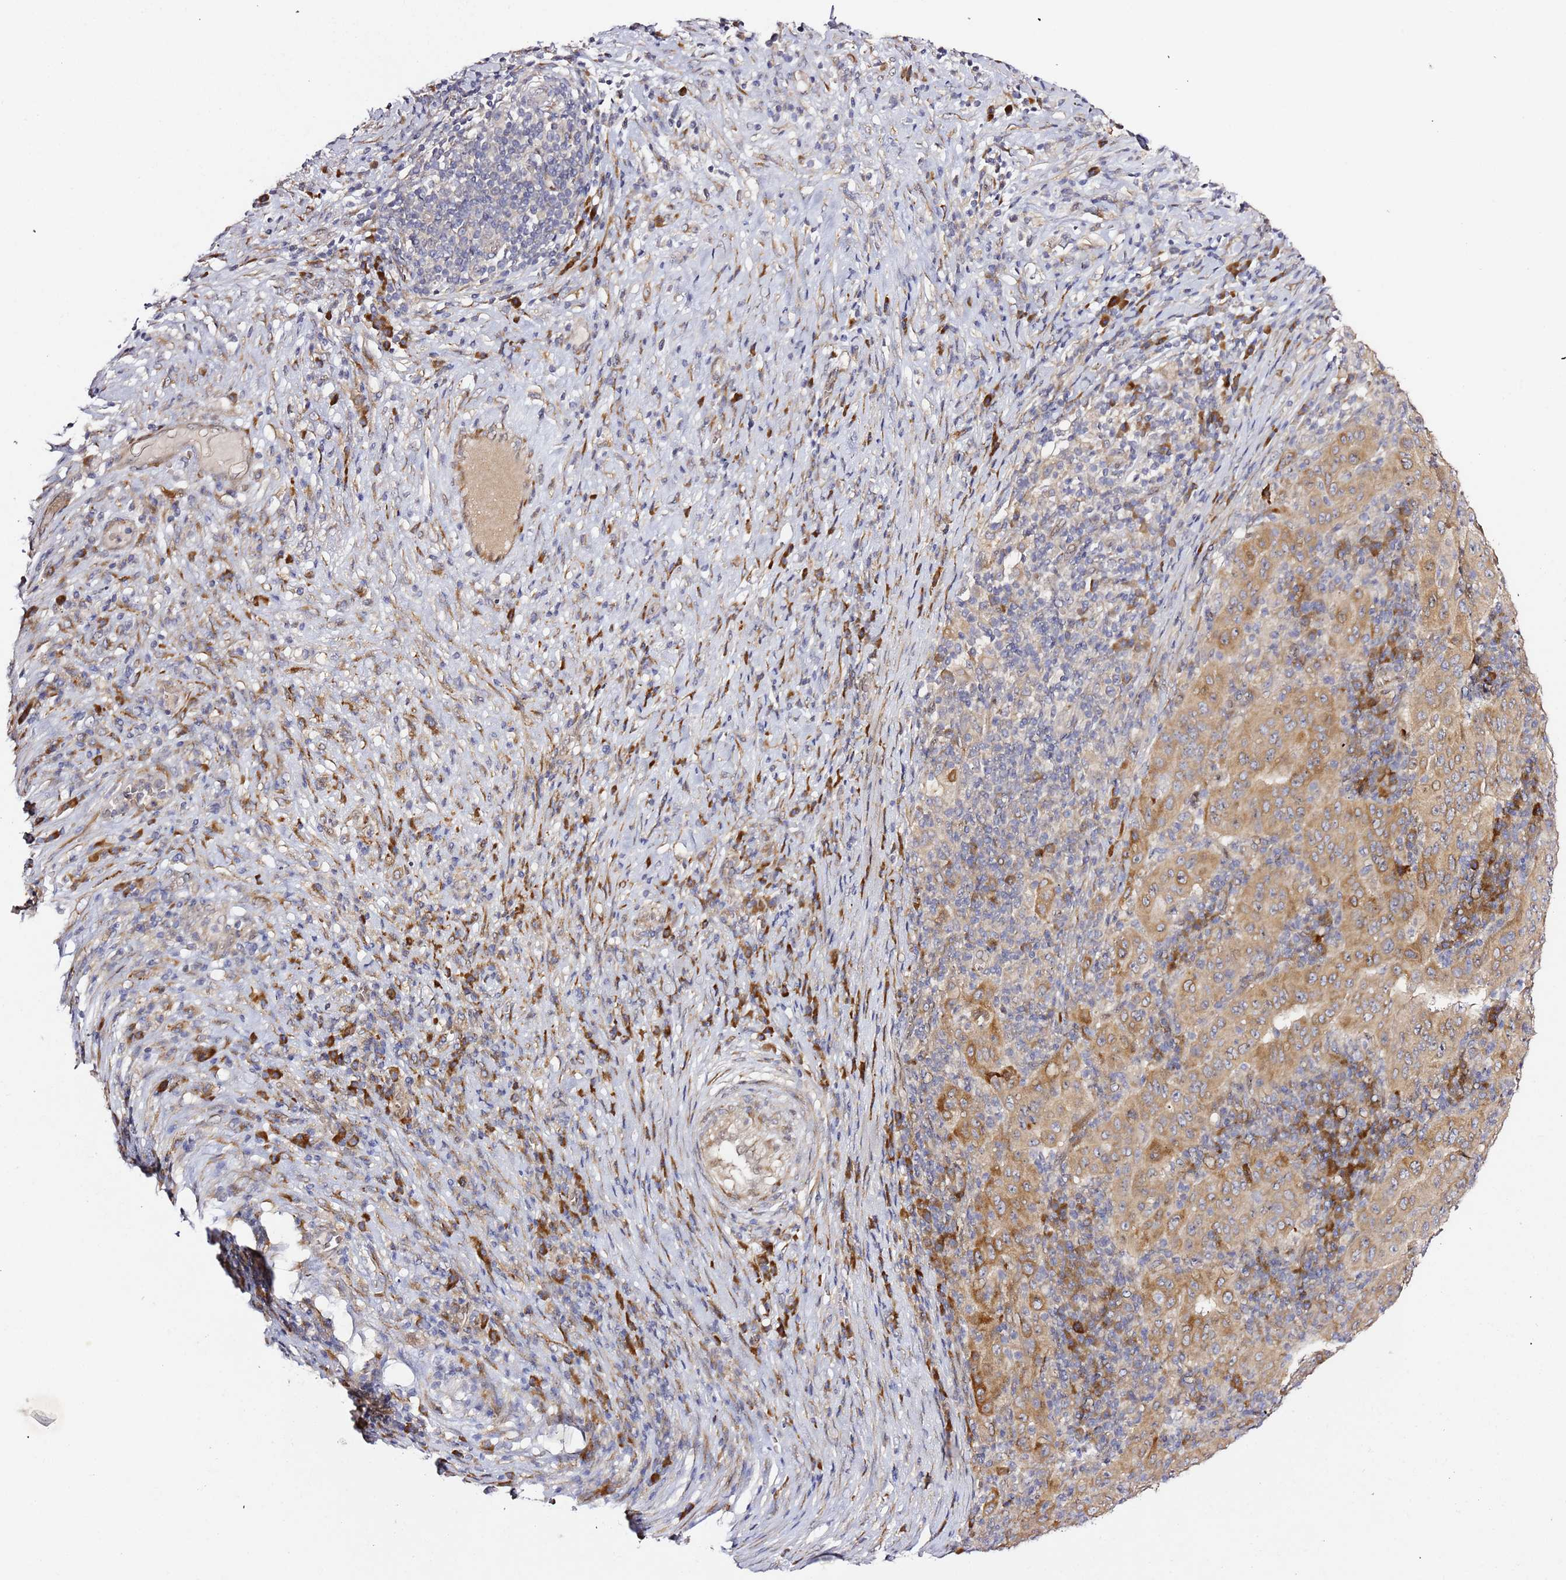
{"staining": {"intensity": "moderate", "quantity": ">75%", "location": "cytoplasmic/membranous"}, "tissue": "pancreatic cancer", "cell_type": "Tumor cells", "image_type": "cancer", "snomed": [{"axis": "morphology", "description": "Adenocarcinoma, NOS"}, {"axis": "topography", "description": "Pancreas"}], "caption": "A micrograph of human pancreatic adenocarcinoma stained for a protein shows moderate cytoplasmic/membranous brown staining in tumor cells. (DAB (3,3'-diaminobenzidine) IHC, brown staining for protein, blue staining for nuclei).", "gene": "HSD17B7", "patient": {"sex": "male", "age": 63}}